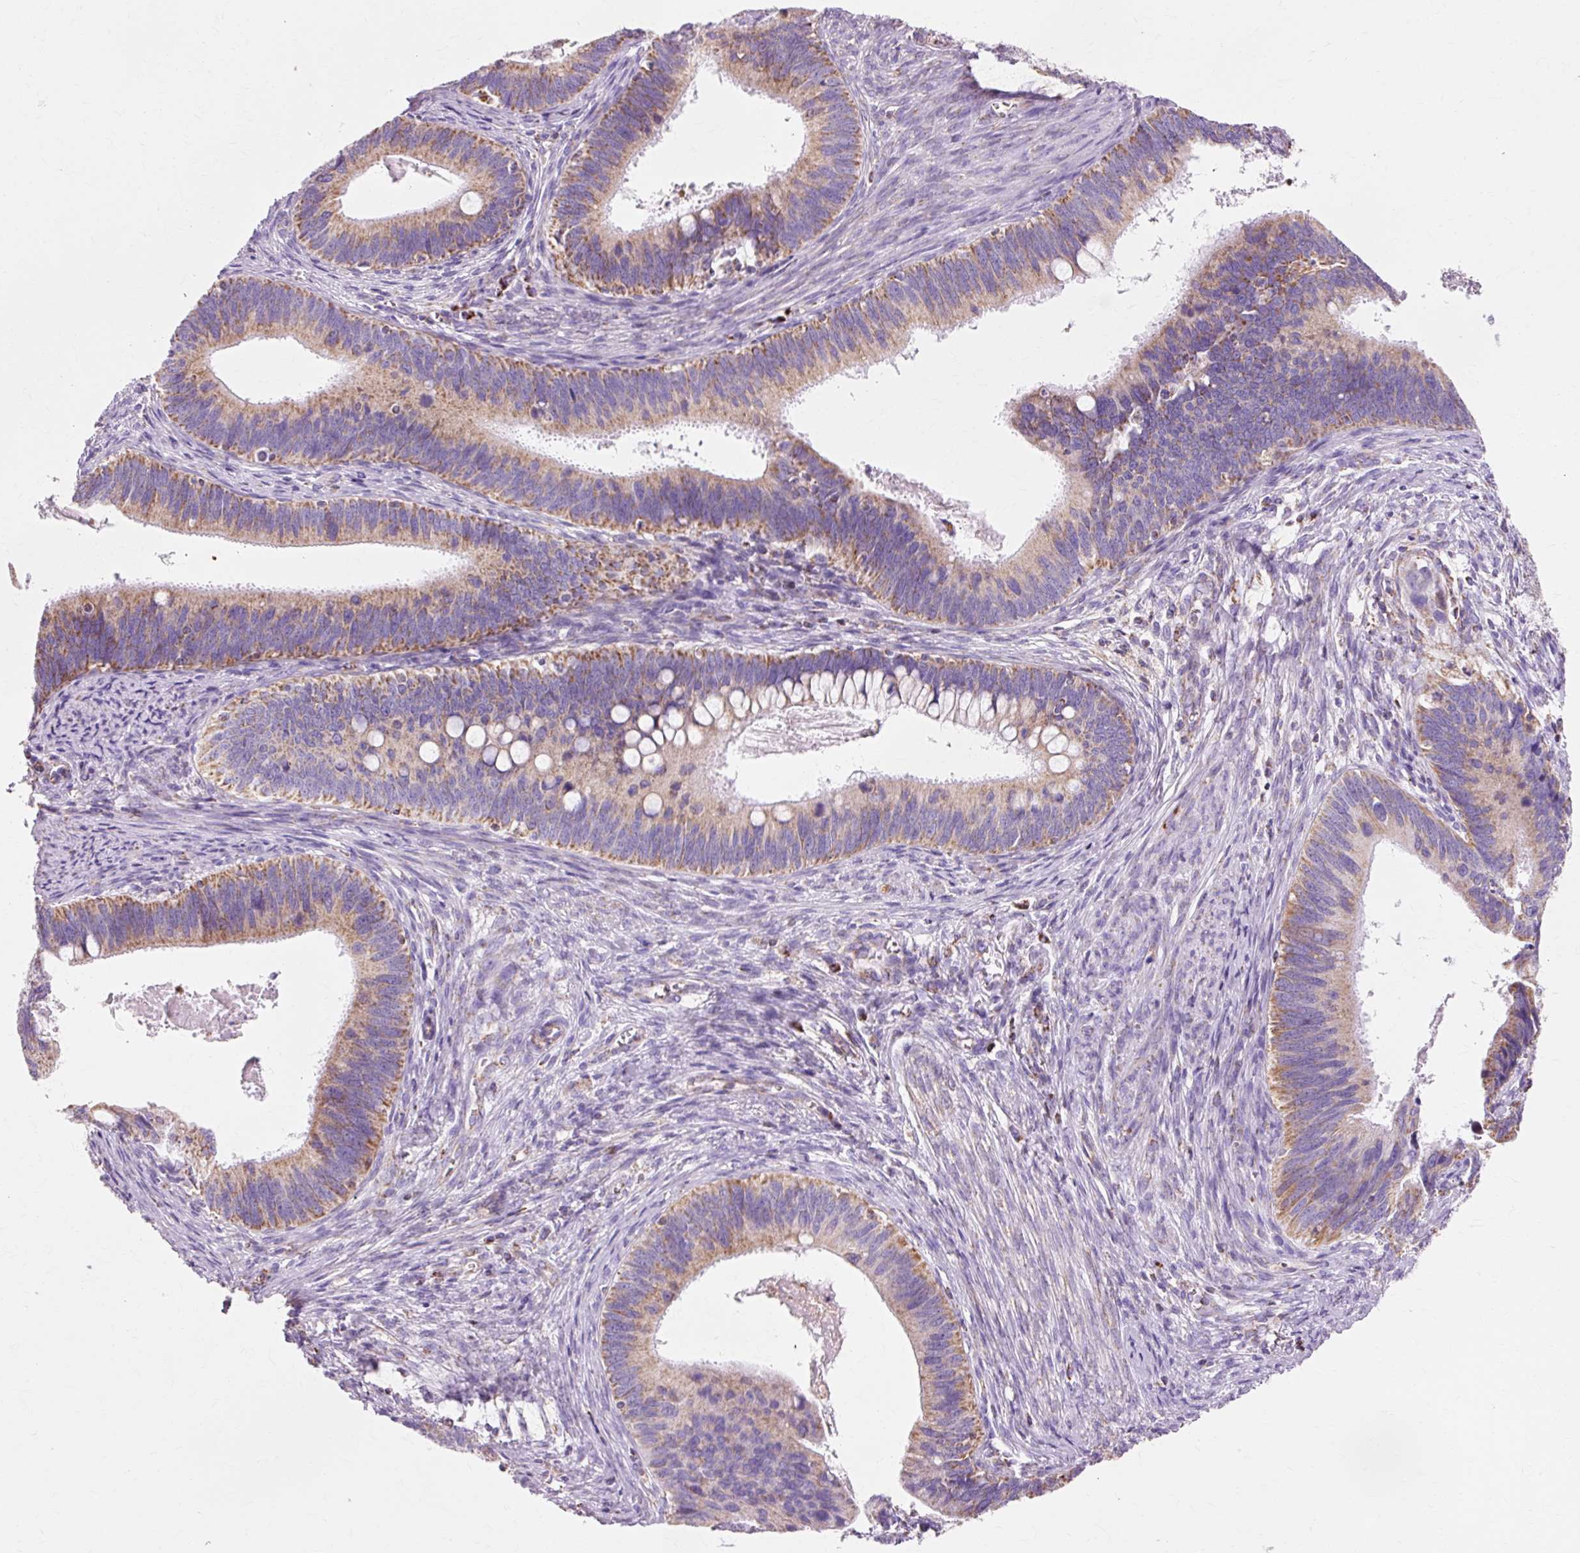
{"staining": {"intensity": "moderate", "quantity": ">75%", "location": "cytoplasmic/membranous"}, "tissue": "cervical cancer", "cell_type": "Tumor cells", "image_type": "cancer", "snomed": [{"axis": "morphology", "description": "Adenocarcinoma, NOS"}, {"axis": "topography", "description": "Cervix"}], "caption": "Immunohistochemical staining of human adenocarcinoma (cervical) demonstrates moderate cytoplasmic/membranous protein positivity in approximately >75% of tumor cells. The staining was performed using DAB to visualize the protein expression in brown, while the nuclei were stained in blue with hematoxylin (Magnification: 20x).", "gene": "ATP5PO", "patient": {"sex": "female", "age": 42}}